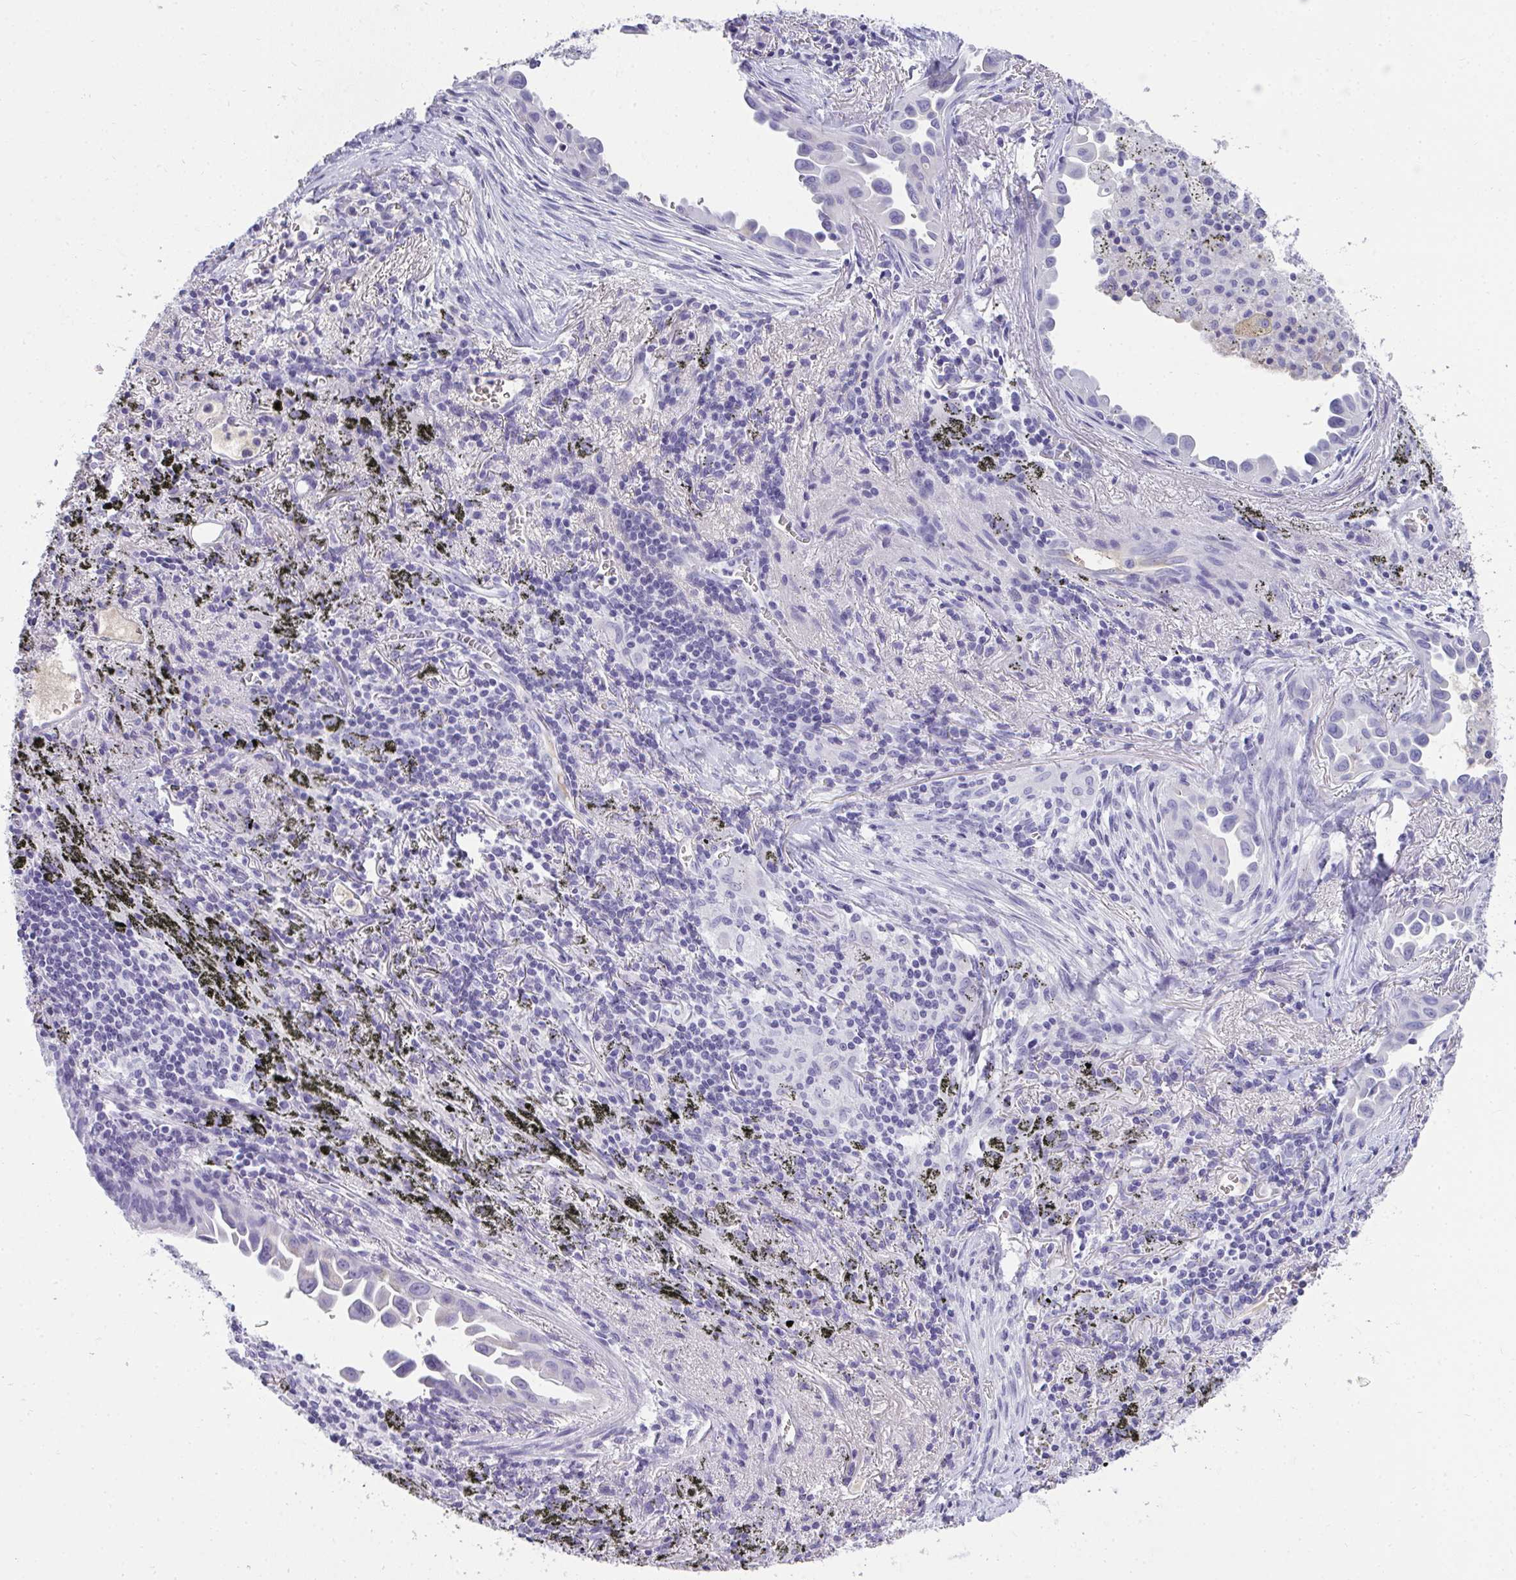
{"staining": {"intensity": "negative", "quantity": "none", "location": "none"}, "tissue": "lung cancer", "cell_type": "Tumor cells", "image_type": "cancer", "snomed": [{"axis": "morphology", "description": "Adenocarcinoma, NOS"}, {"axis": "topography", "description": "Lung"}], "caption": "This histopathology image is of lung cancer stained with immunohistochemistry (IHC) to label a protein in brown with the nuclei are counter-stained blue. There is no staining in tumor cells.", "gene": "ZSWIM3", "patient": {"sex": "male", "age": 68}}